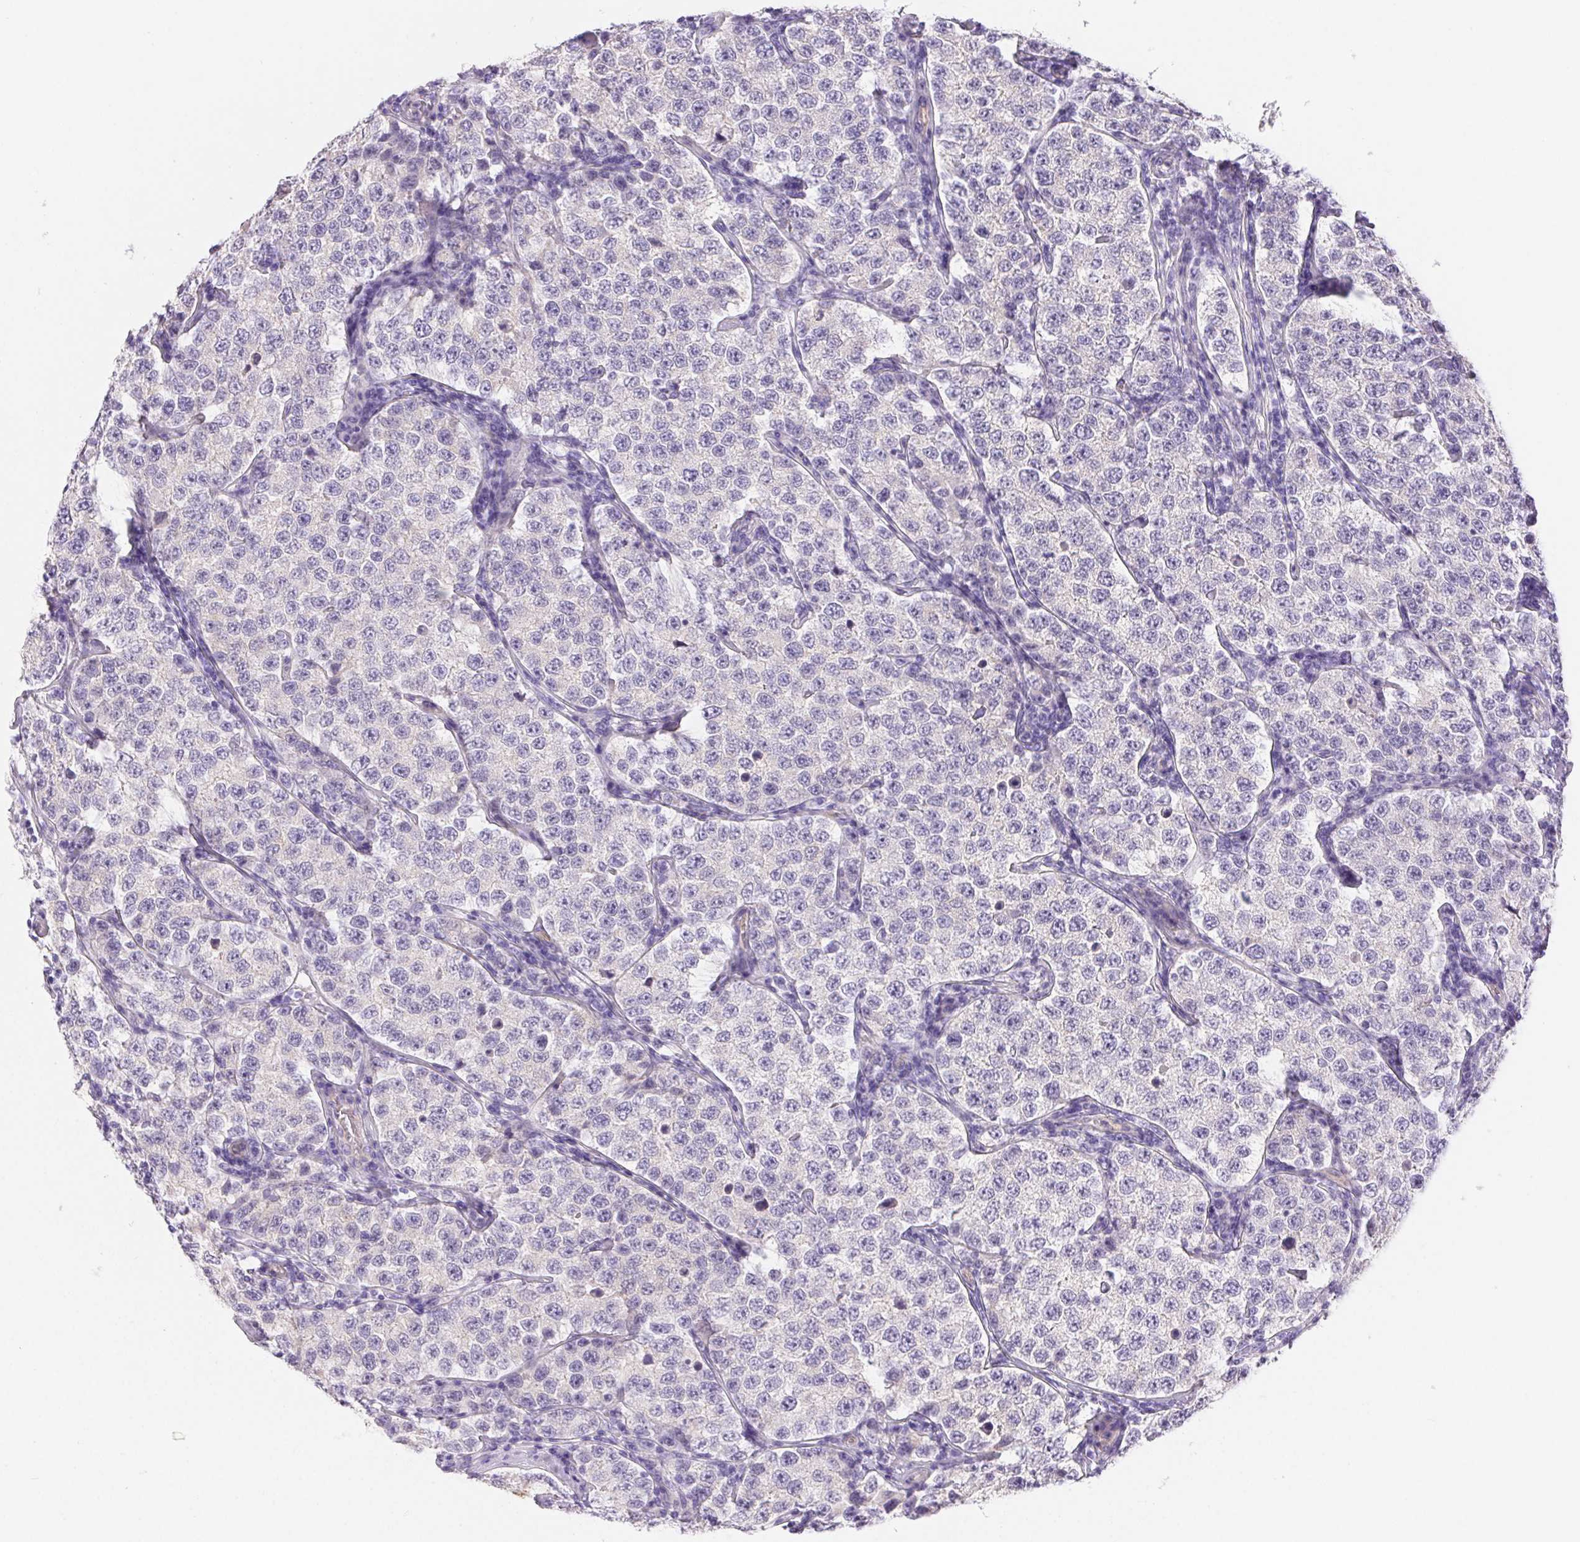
{"staining": {"intensity": "negative", "quantity": "none", "location": "none"}, "tissue": "testis cancer", "cell_type": "Tumor cells", "image_type": "cancer", "snomed": [{"axis": "morphology", "description": "Seminoma, NOS"}, {"axis": "topography", "description": "Testis"}], "caption": "Immunohistochemical staining of human seminoma (testis) exhibits no significant expression in tumor cells.", "gene": "PNLIP", "patient": {"sex": "male", "age": 34}}